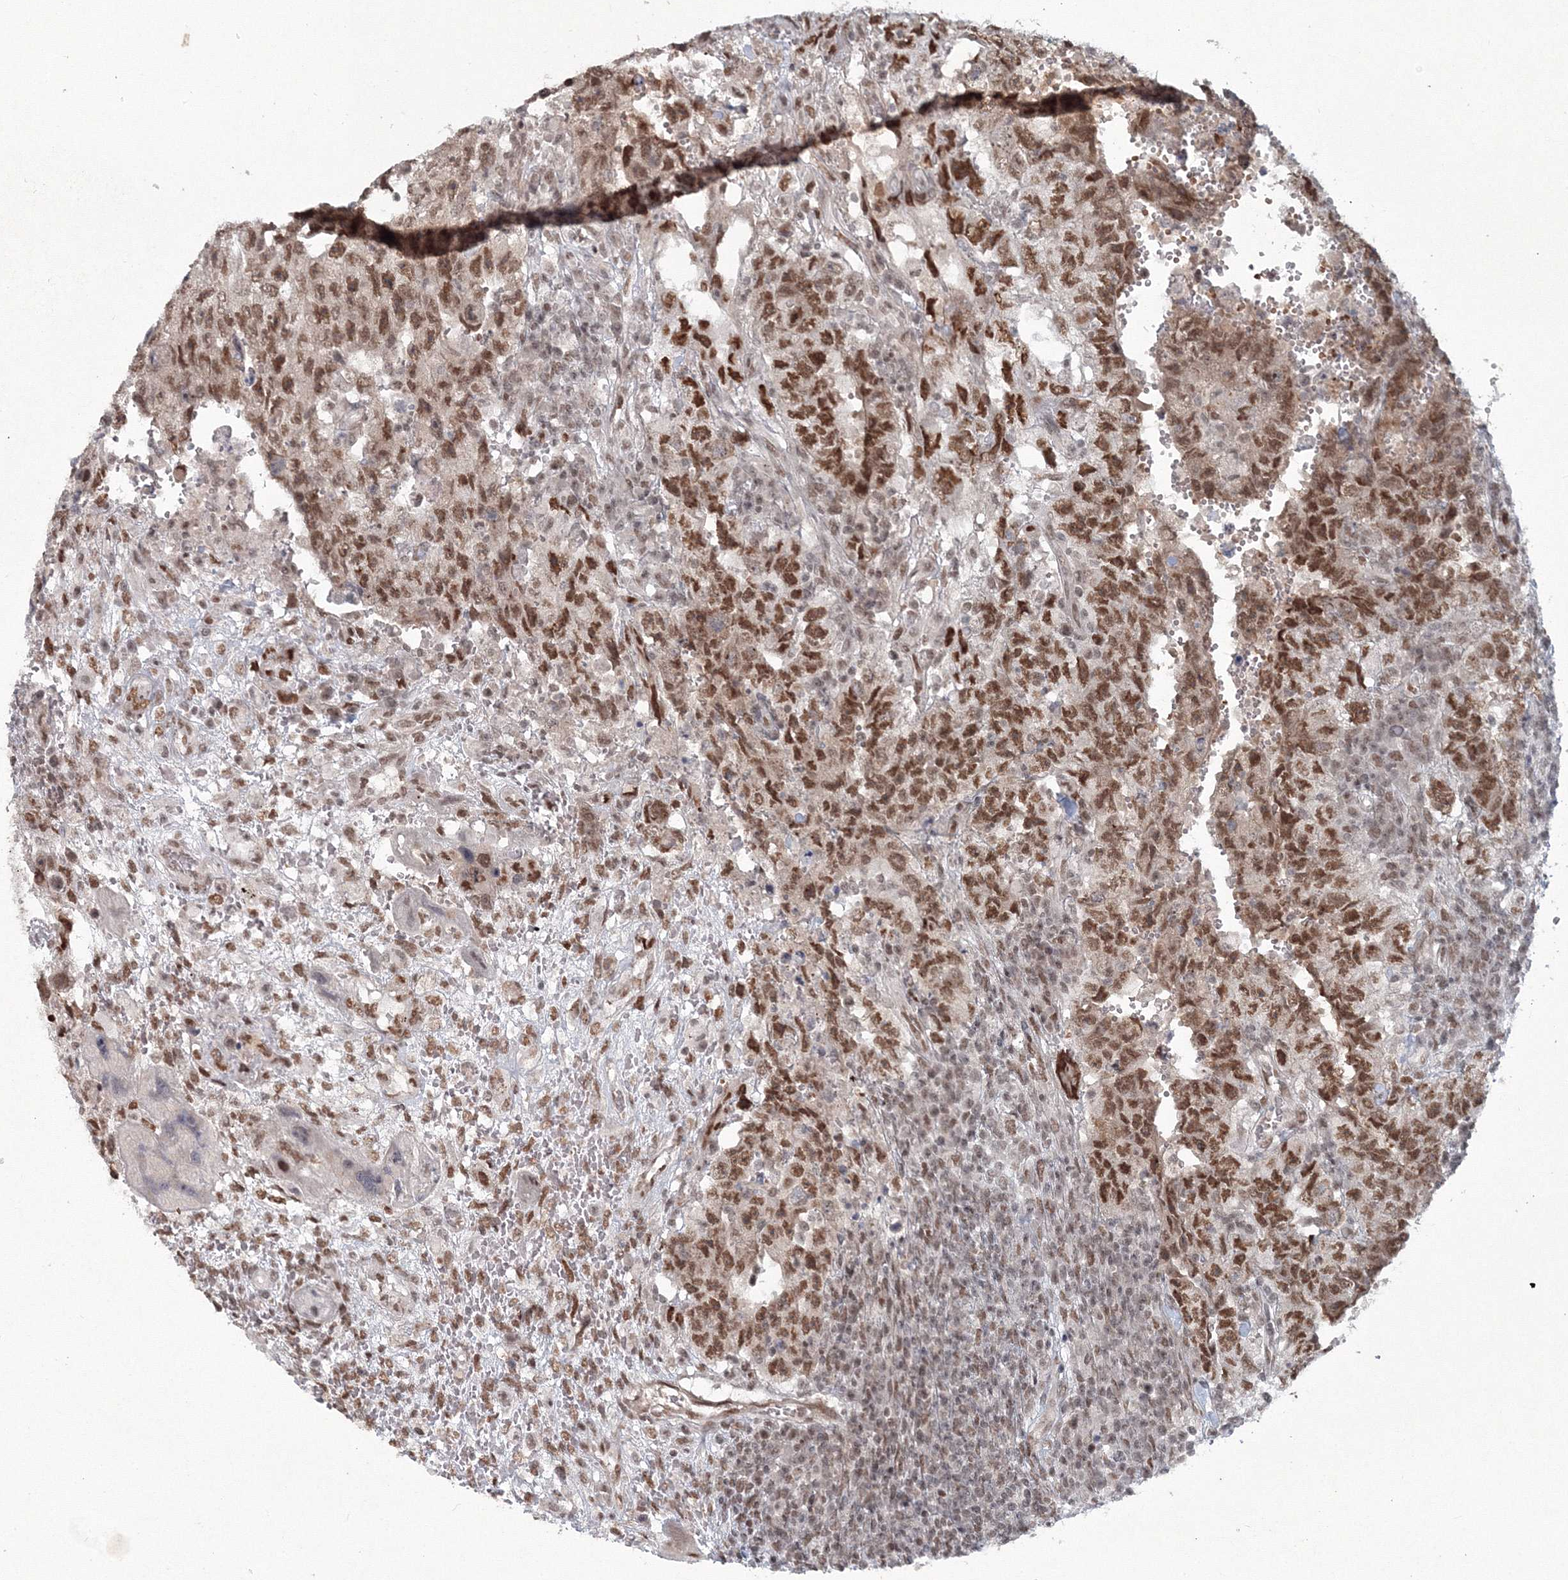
{"staining": {"intensity": "moderate", "quantity": ">75%", "location": "nuclear"}, "tissue": "testis cancer", "cell_type": "Tumor cells", "image_type": "cancer", "snomed": [{"axis": "morphology", "description": "Carcinoma, Embryonal, NOS"}, {"axis": "topography", "description": "Testis"}], "caption": "A high-resolution histopathology image shows immunohistochemistry staining of testis embryonal carcinoma, which displays moderate nuclear staining in about >75% of tumor cells. The staining was performed using DAB (3,3'-diaminobenzidine), with brown indicating positive protein expression. Nuclei are stained blue with hematoxylin.", "gene": "C3orf33", "patient": {"sex": "male", "age": 26}}